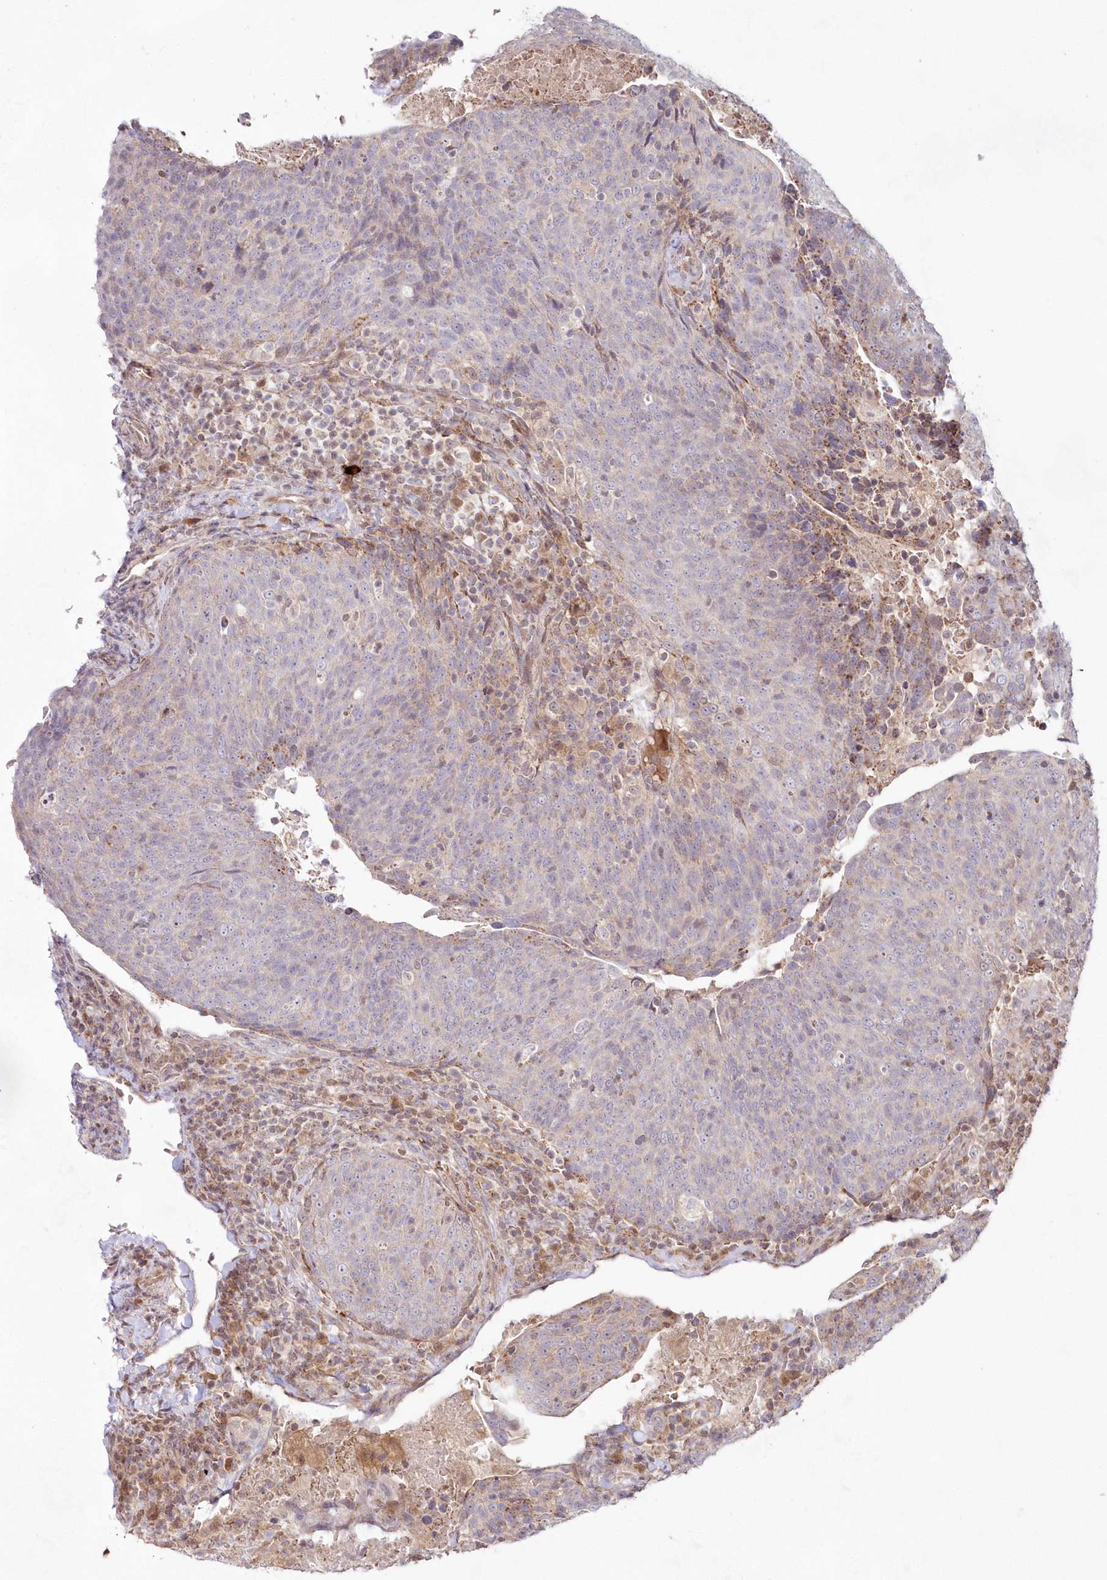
{"staining": {"intensity": "negative", "quantity": "none", "location": "none"}, "tissue": "head and neck cancer", "cell_type": "Tumor cells", "image_type": "cancer", "snomed": [{"axis": "morphology", "description": "Squamous cell carcinoma, NOS"}, {"axis": "morphology", "description": "Squamous cell carcinoma, metastatic, NOS"}, {"axis": "topography", "description": "Lymph node"}, {"axis": "topography", "description": "Head-Neck"}], "caption": "Tumor cells are negative for protein expression in human head and neck metastatic squamous cell carcinoma.", "gene": "IMPA1", "patient": {"sex": "male", "age": 62}}